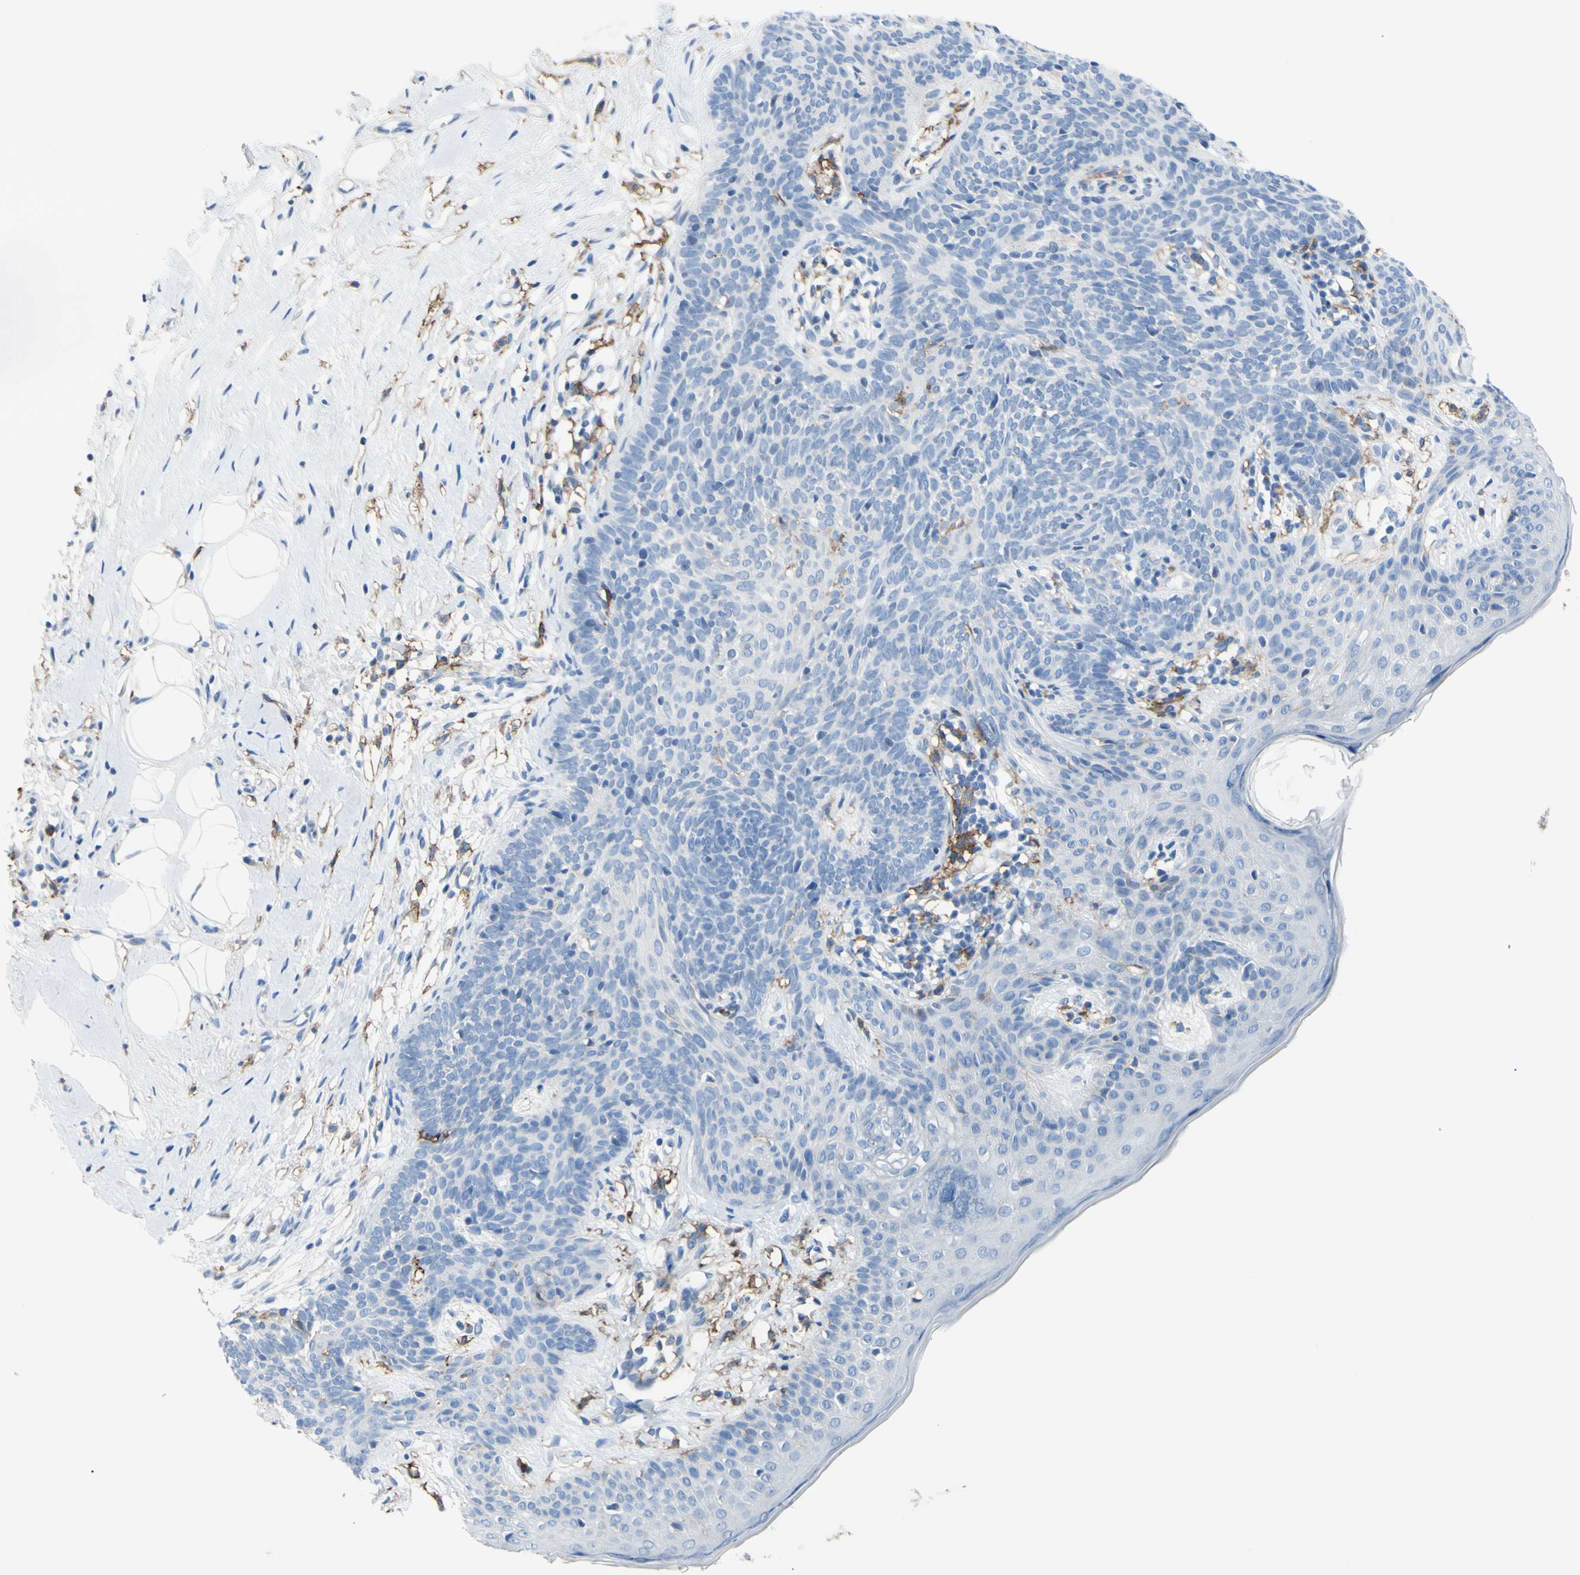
{"staining": {"intensity": "negative", "quantity": "none", "location": "none"}, "tissue": "skin cancer", "cell_type": "Tumor cells", "image_type": "cancer", "snomed": [{"axis": "morphology", "description": "Developmental malformation"}, {"axis": "morphology", "description": "Basal cell carcinoma"}, {"axis": "topography", "description": "Skin"}], "caption": "Basal cell carcinoma (skin) was stained to show a protein in brown. There is no significant positivity in tumor cells. Nuclei are stained in blue.", "gene": "FCGR2A", "patient": {"sex": "female", "age": 62}}